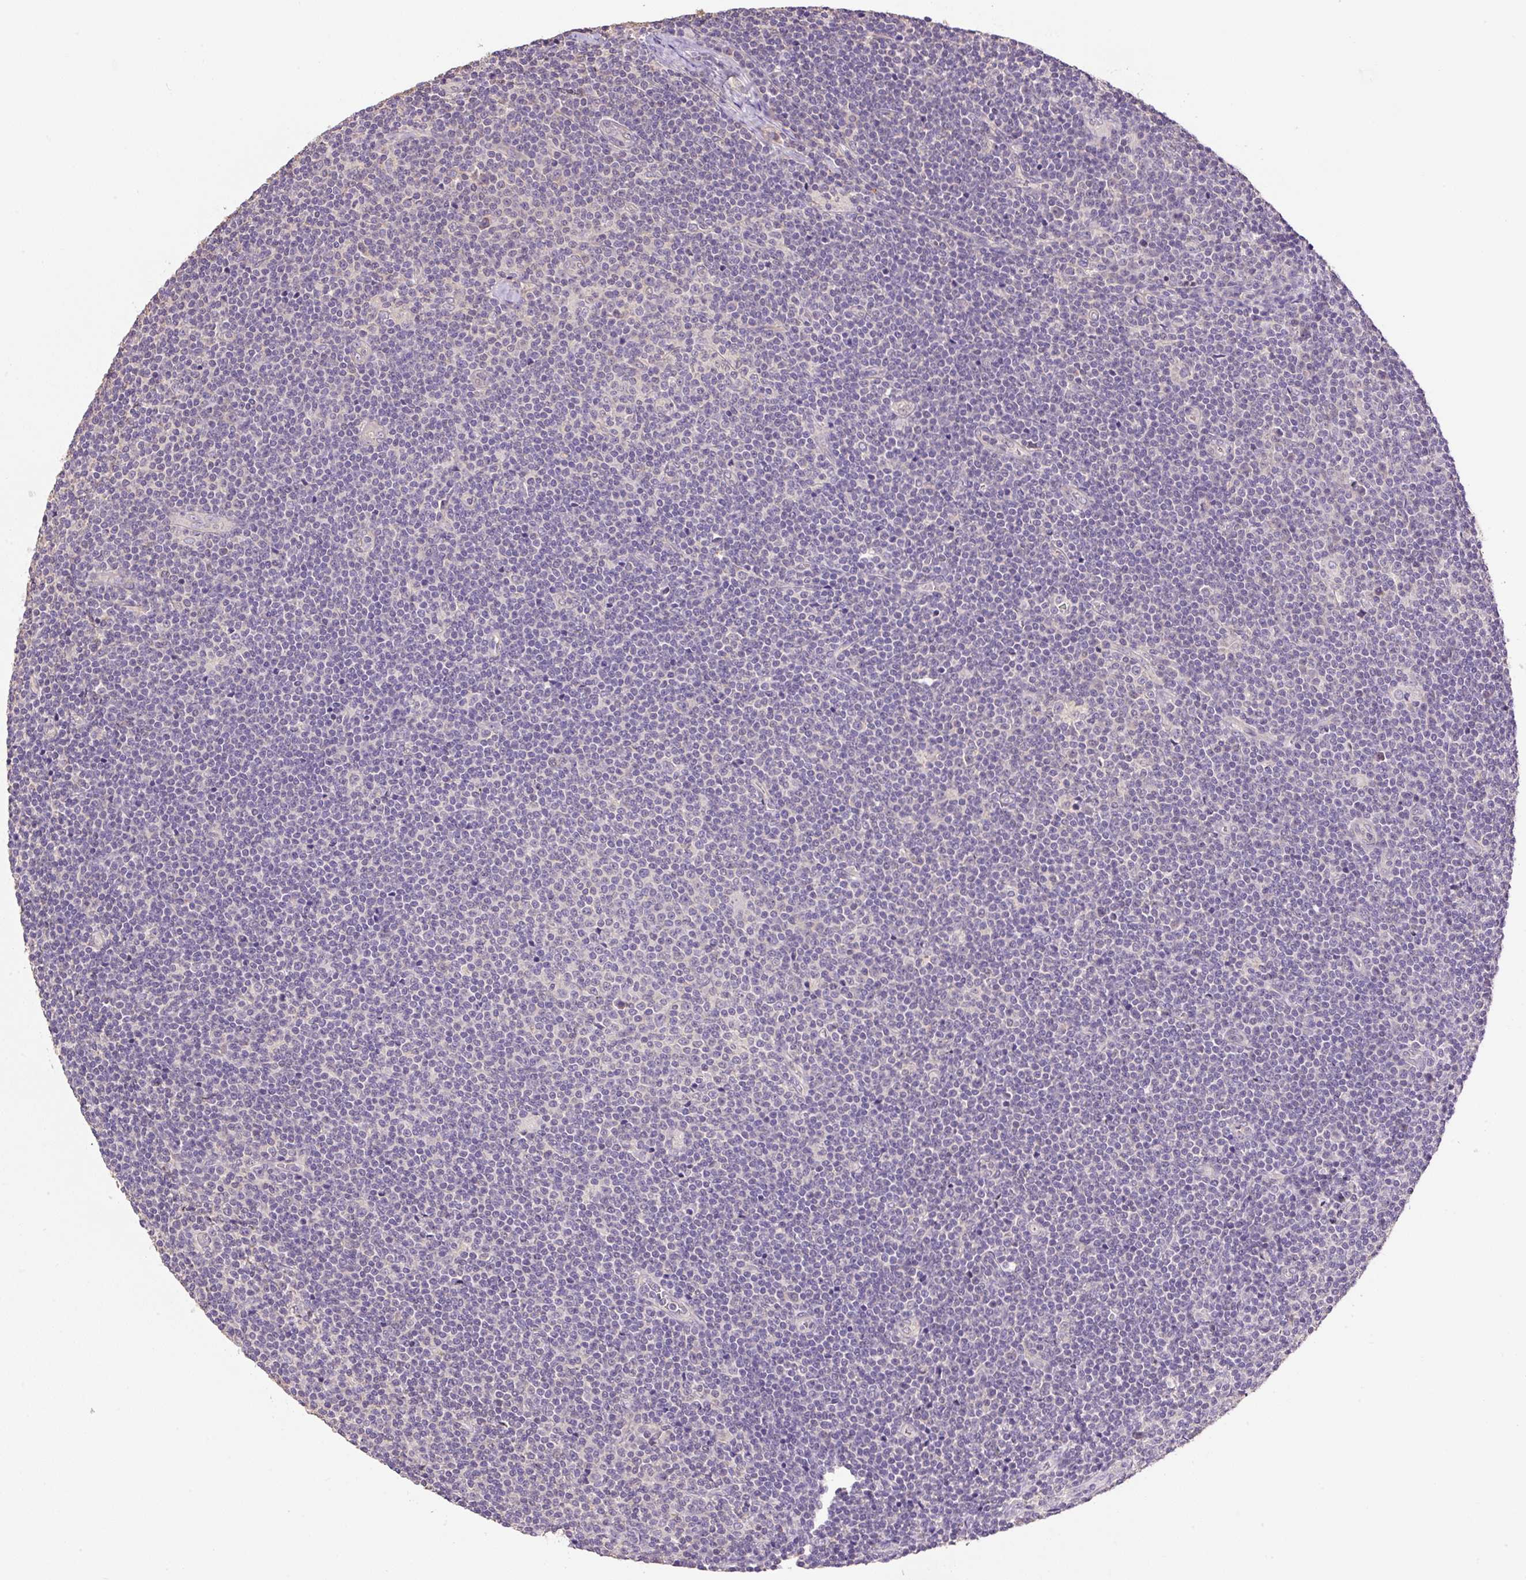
{"staining": {"intensity": "negative", "quantity": "none", "location": "none"}, "tissue": "lymphoma", "cell_type": "Tumor cells", "image_type": "cancer", "snomed": [{"axis": "morphology", "description": "Malignant lymphoma, non-Hodgkin's type, Low grade"}, {"axis": "topography", "description": "Lymph node"}], "caption": "This is a micrograph of IHC staining of lymphoma, which shows no positivity in tumor cells.", "gene": "COX8A", "patient": {"sex": "male", "age": 48}}